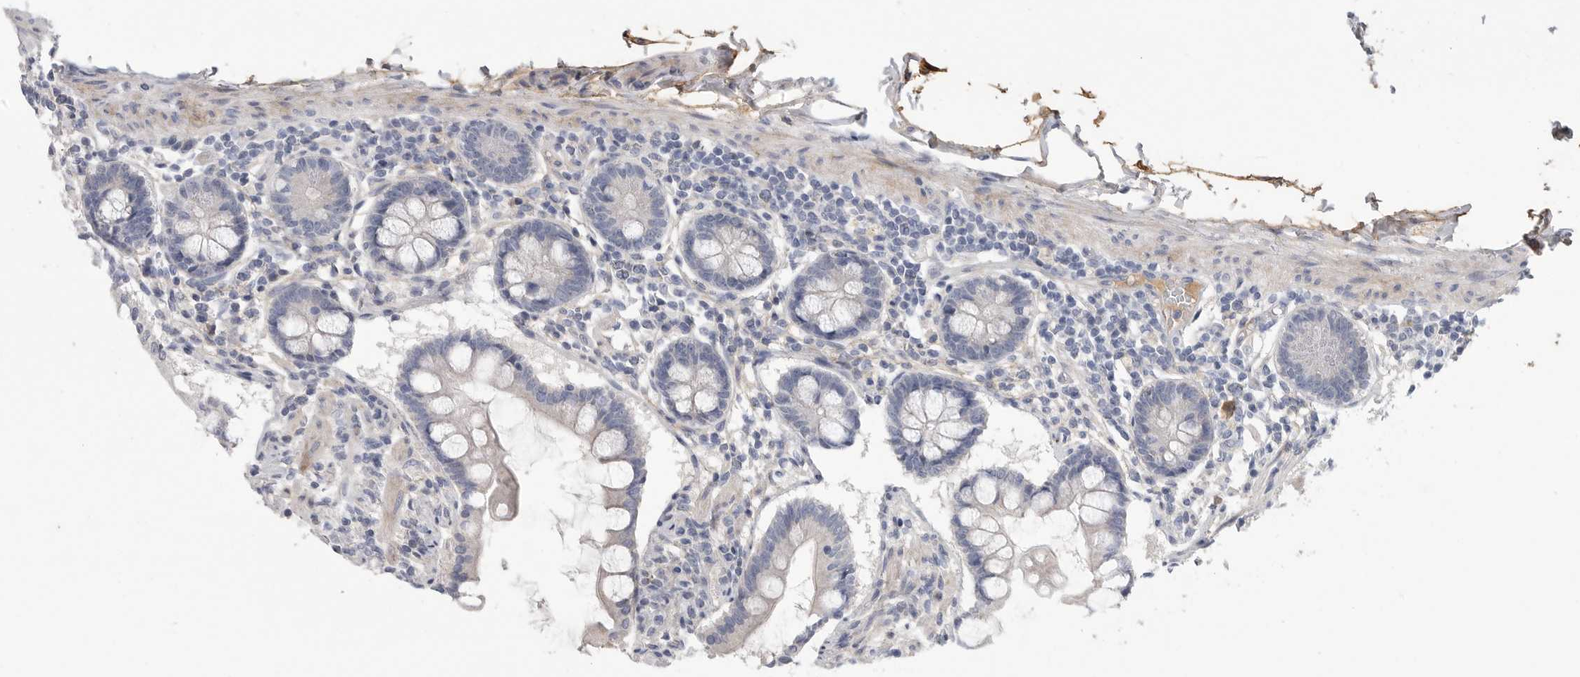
{"staining": {"intensity": "negative", "quantity": "none", "location": "none"}, "tissue": "small intestine", "cell_type": "Glandular cells", "image_type": "normal", "snomed": [{"axis": "morphology", "description": "Normal tissue, NOS"}, {"axis": "topography", "description": "Small intestine"}], "caption": "Glandular cells are negative for protein expression in normal human small intestine. (DAB immunohistochemistry visualized using brightfield microscopy, high magnification).", "gene": "SDC3", "patient": {"sex": "male", "age": 41}}